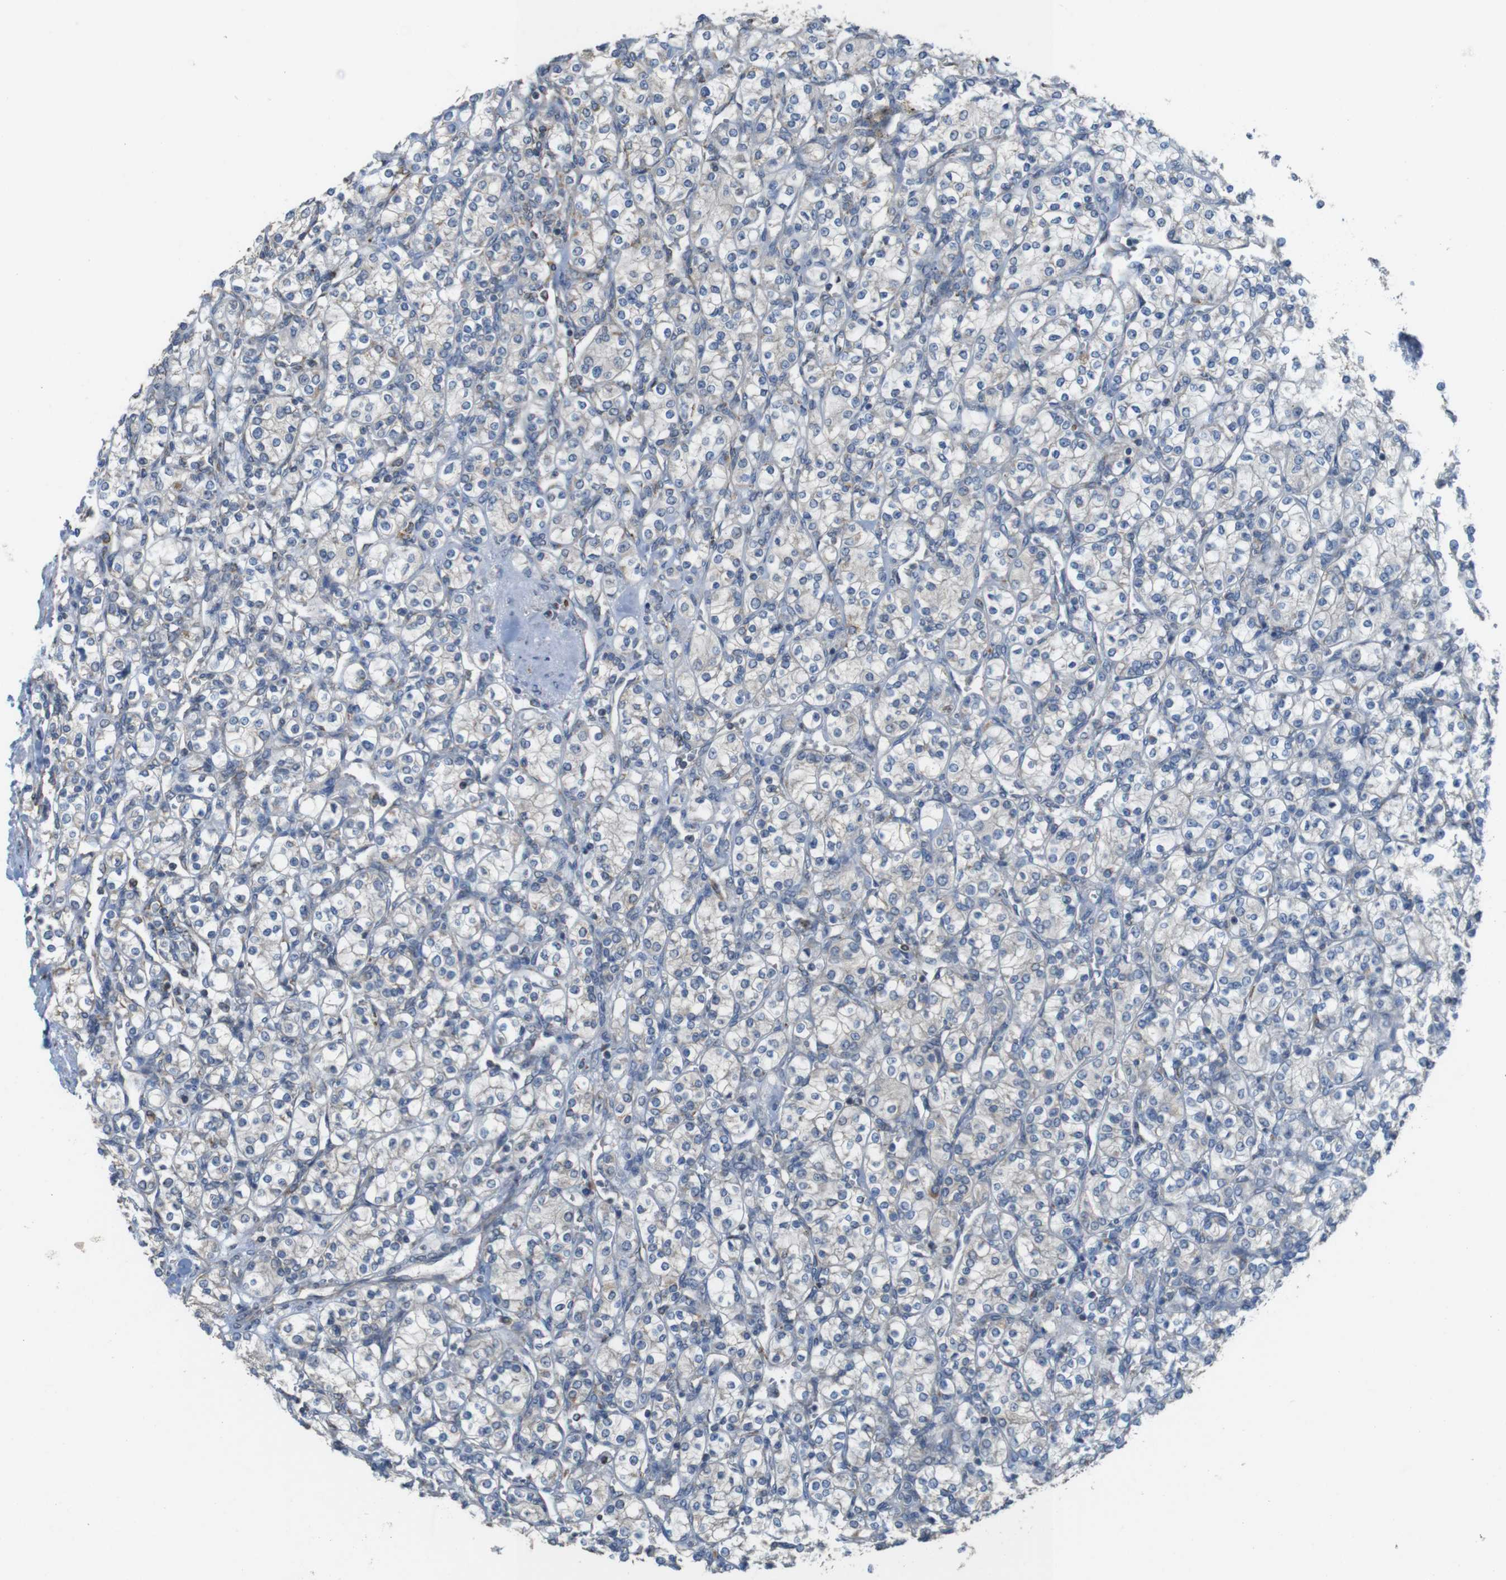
{"staining": {"intensity": "negative", "quantity": "none", "location": "none"}, "tissue": "renal cancer", "cell_type": "Tumor cells", "image_type": "cancer", "snomed": [{"axis": "morphology", "description": "Adenocarcinoma, NOS"}, {"axis": "topography", "description": "Kidney"}], "caption": "Tumor cells show no significant protein positivity in renal adenocarcinoma.", "gene": "CALHM2", "patient": {"sex": "male", "age": 77}}